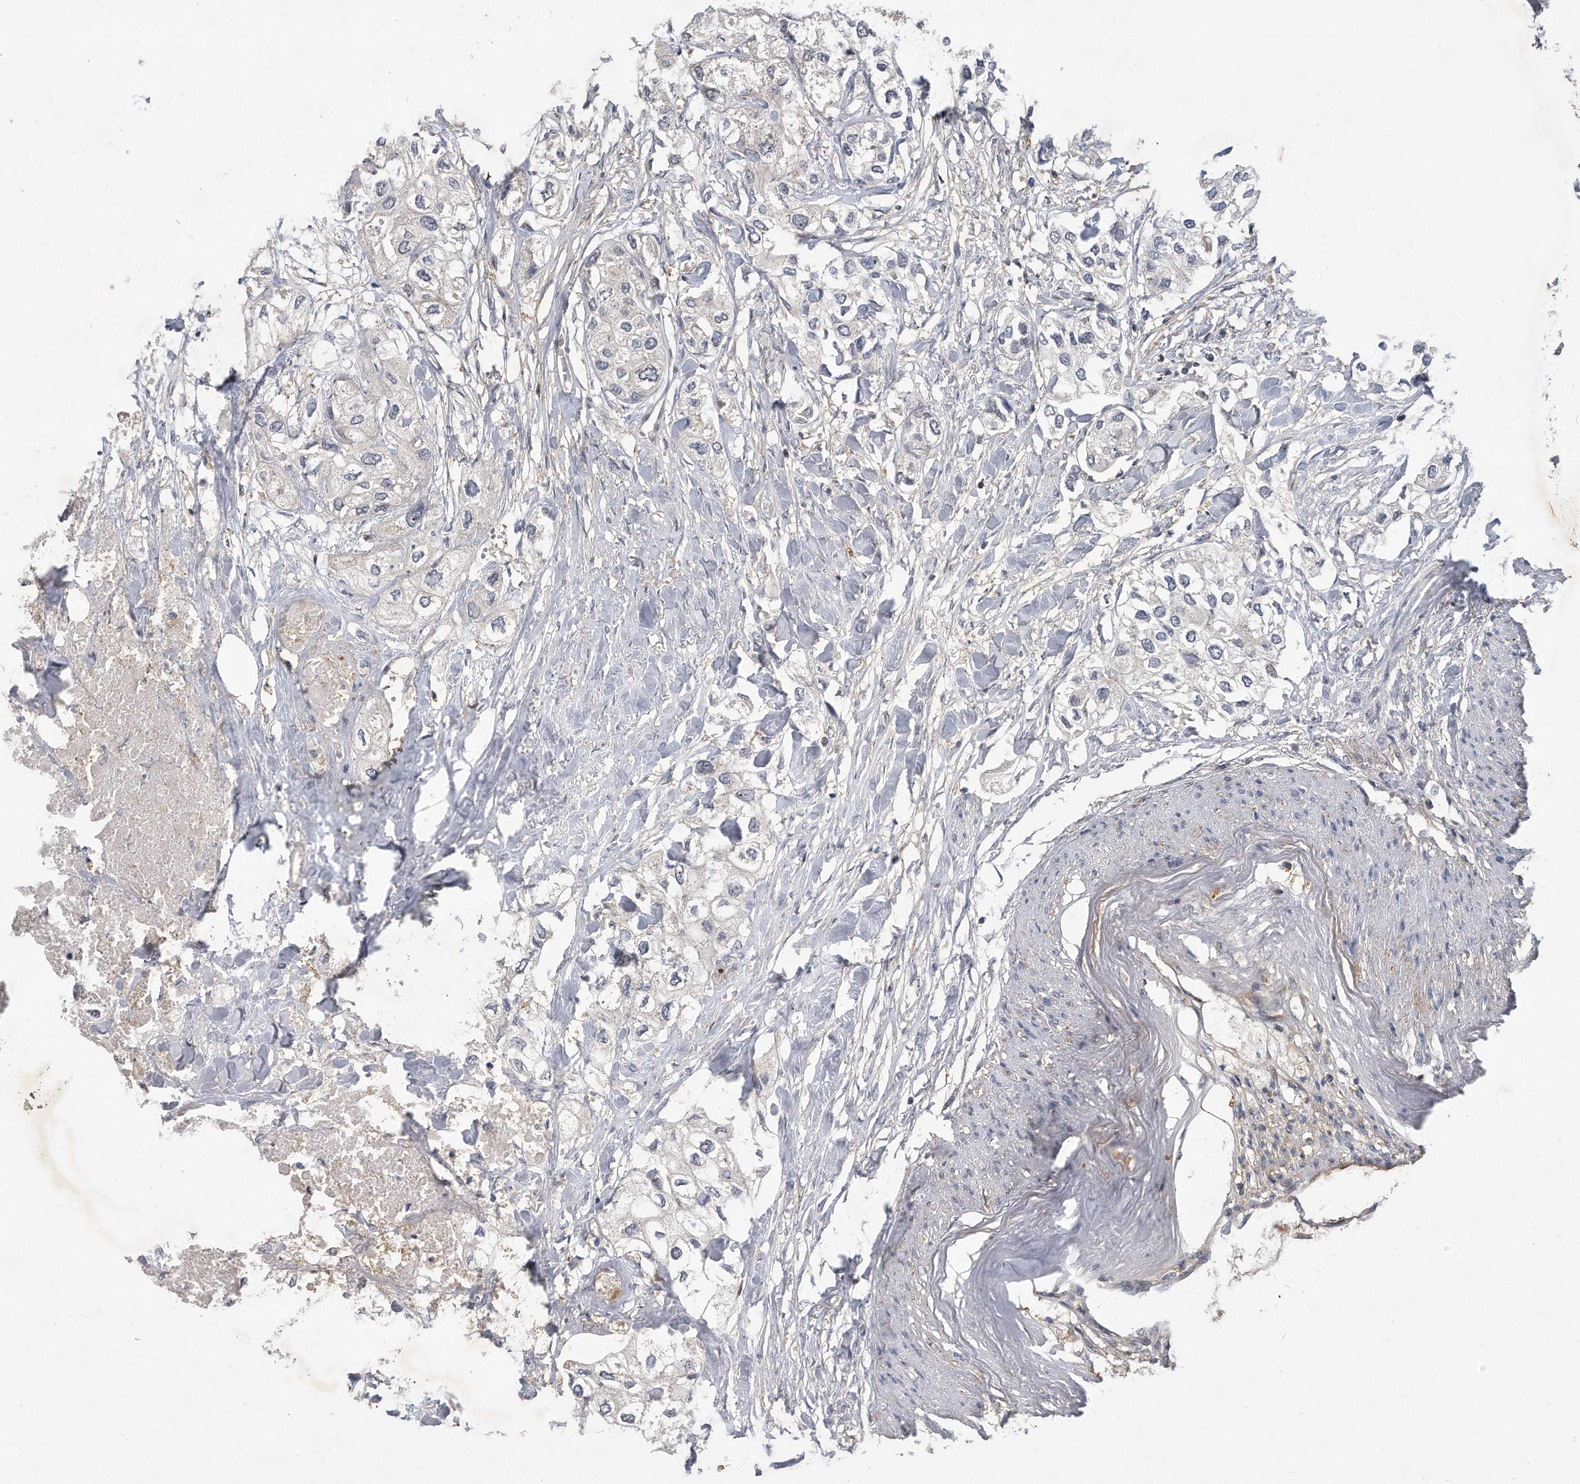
{"staining": {"intensity": "negative", "quantity": "none", "location": "none"}, "tissue": "urothelial cancer", "cell_type": "Tumor cells", "image_type": "cancer", "snomed": [{"axis": "morphology", "description": "Urothelial carcinoma, High grade"}, {"axis": "topography", "description": "Urinary bladder"}], "caption": "High magnification brightfield microscopy of high-grade urothelial carcinoma stained with DAB (3,3'-diaminobenzidine) (brown) and counterstained with hematoxylin (blue): tumor cells show no significant staining.", "gene": "PGBD2", "patient": {"sex": "male", "age": 64}}